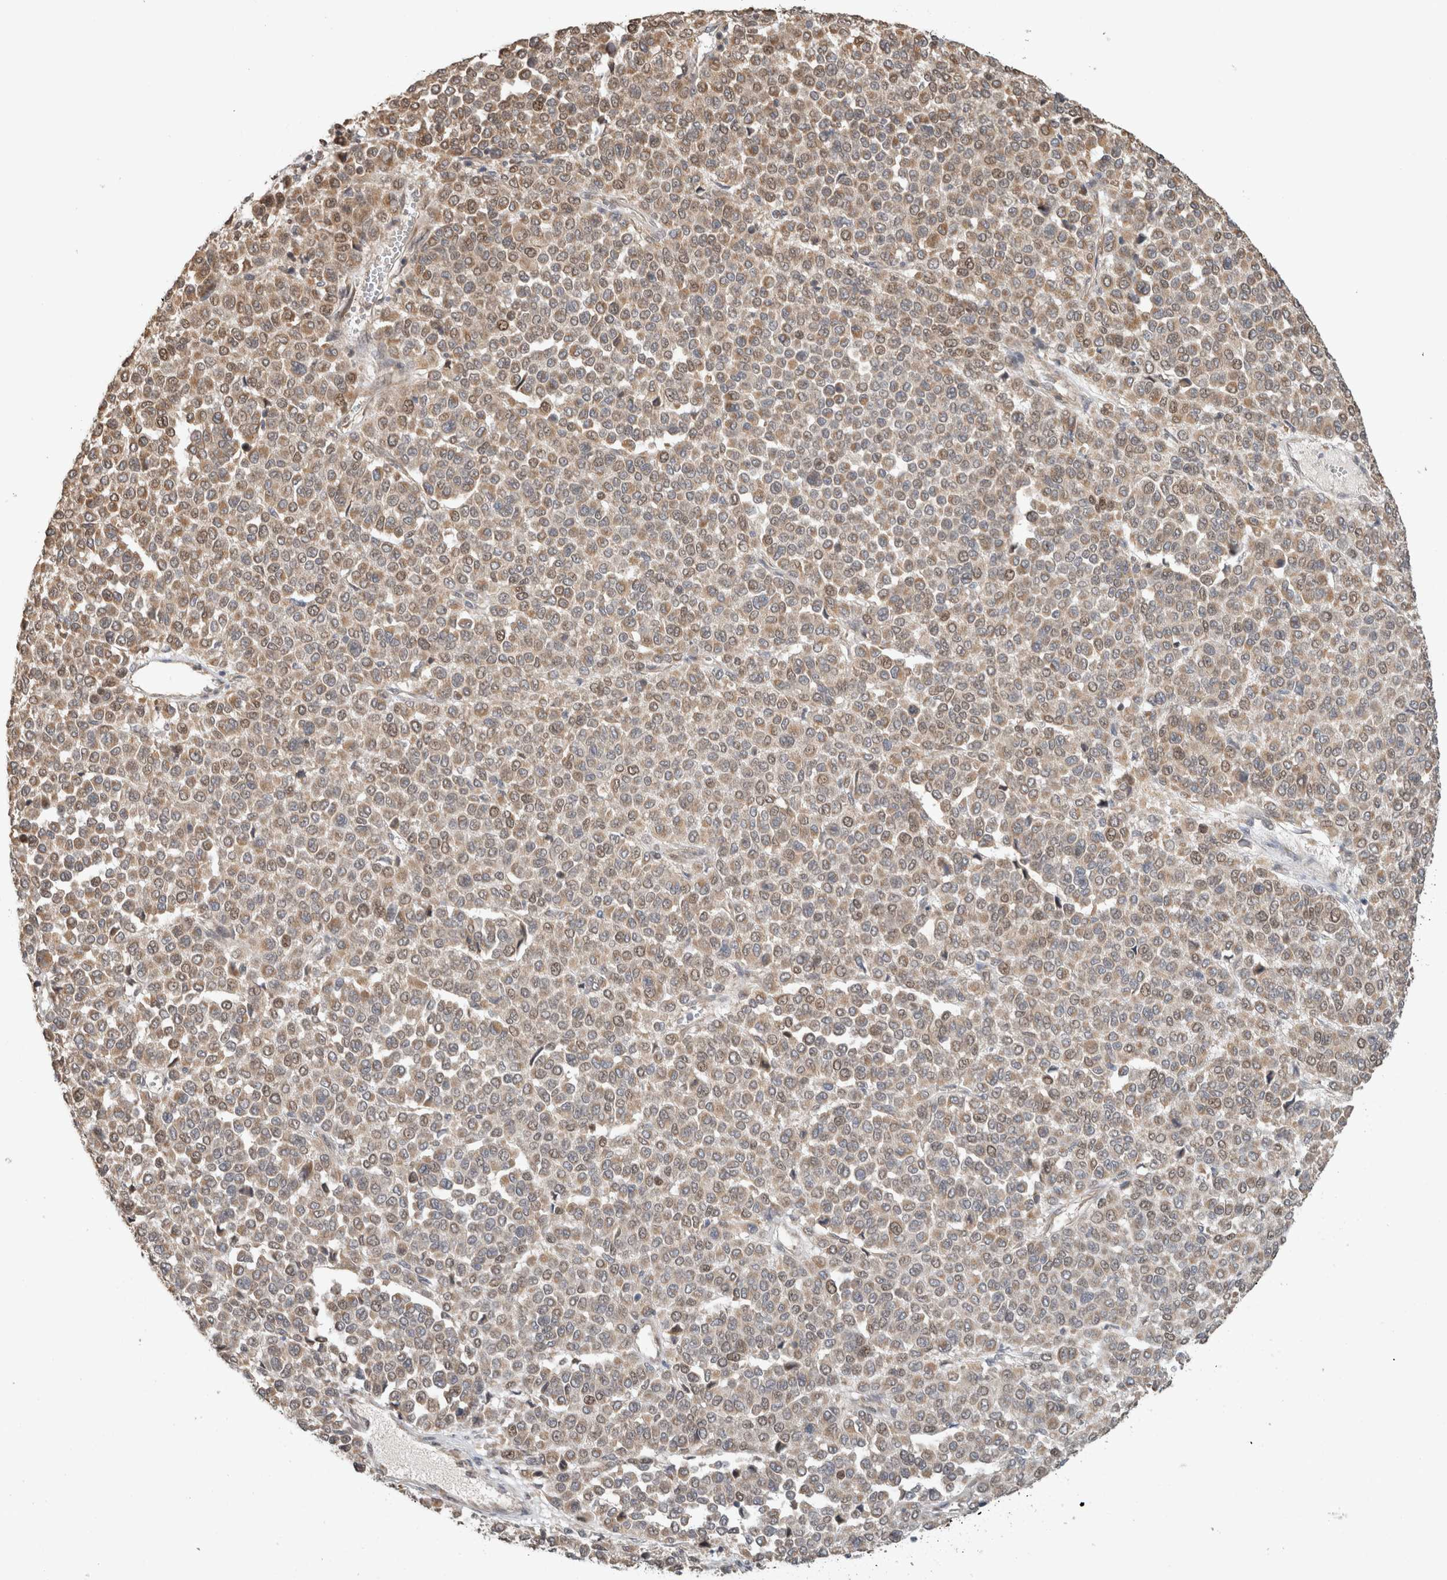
{"staining": {"intensity": "weak", "quantity": ">75%", "location": "cytoplasmic/membranous,nuclear"}, "tissue": "melanoma", "cell_type": "Tumor cells", "image_type": "cancer", "snomed": [{"axis": "morphology", "description": "Malignant melanoma, Metastatic site"}, {"axis": "topography", "description": "Pancreas"}], "caption": "Immunohistochemical staining of malignant melanoma (metastatic site) shows low levels of weak cytoplasmic/membranous and nuclear staining in about >75% of tumor cells.", "gene": "GINS4", "patient": {"sex": "female", "age": 30}}